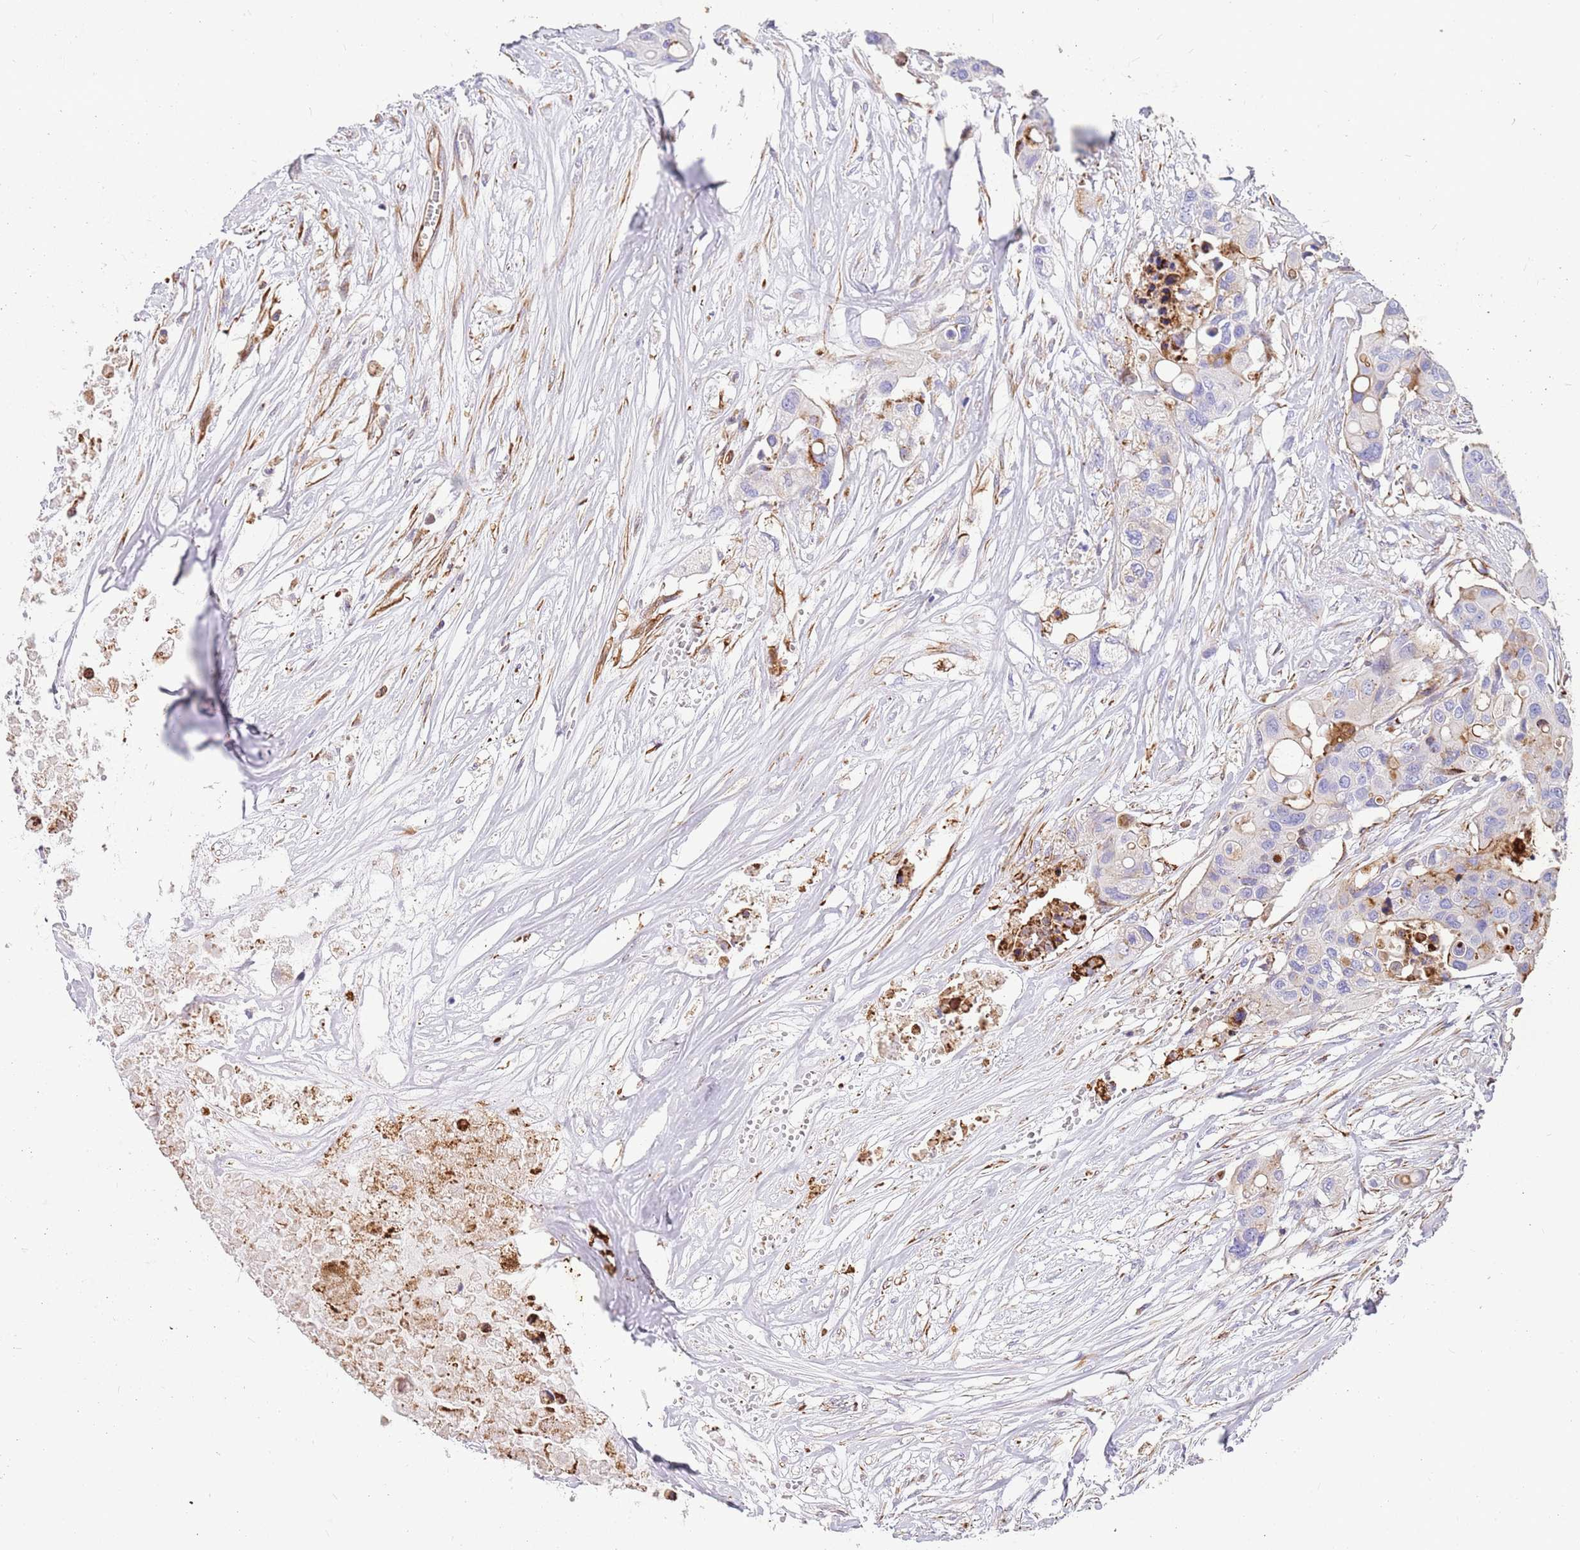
{"staining": {"intensity": "negative", "quantity": "none", "location": "none"}, "tissue": "colorectal cancer", "cell_type": "Tumor cells", "image_type": "cancer", "snomed": [{"axis": "morphology", "description": "Adenocarcinoma, NOS"}, {"axis": "topography", "description": "Colon"}], "caption": "Immunohistochemical staining of human colorectal cancer (adenocarcinoma) shows no significant positivity in tumor cells. (DAB IHC, high magnification).", "gene": "ZDHHC1", "patient": {"sex": "male", "age": 77}}